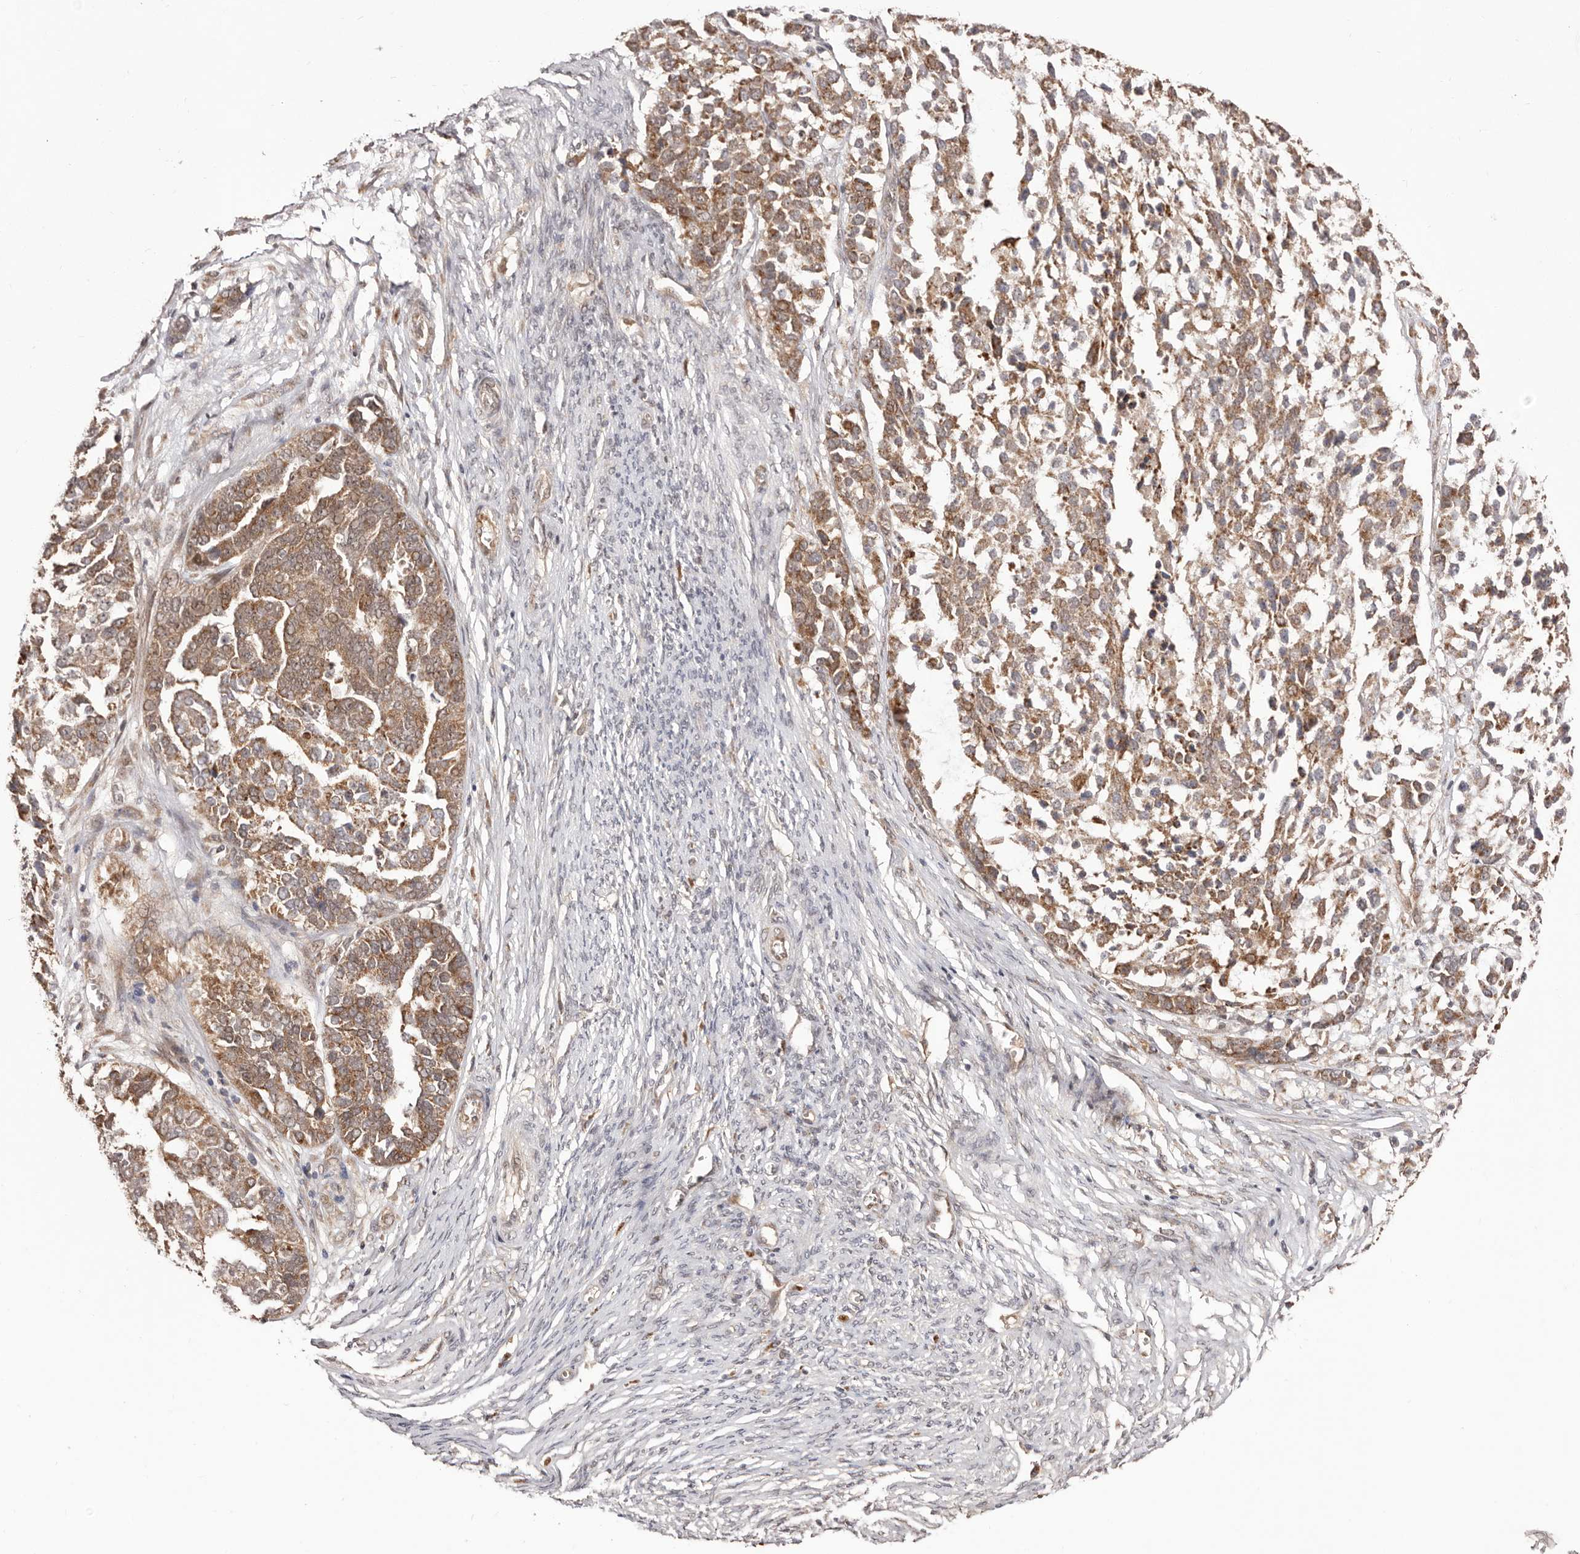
{"staining": {"intensity": "moderate", "quantity": ">75%", "location": "cytoplasmic/membranous"}, "tissue": "ovarian cancer", "cell_type": "Tumor cells", "image_type": "cancer", "snomed": [{"axis": "morphology", "description": "Cystadenocarcinoma, serous, NOS"}, {"axis": "topography", "description": "Ovary"}], "caption": "A high-resolution image shows immunohistochemistry (IHC) staining of ovarian cancer (serous cystadenocarcinoma), which displays moderate cytoplasmic/membranous positivity in about >75% of tumor cells.", "gene": "EGR3", "patient": {"sex": "female", "age": 44}}